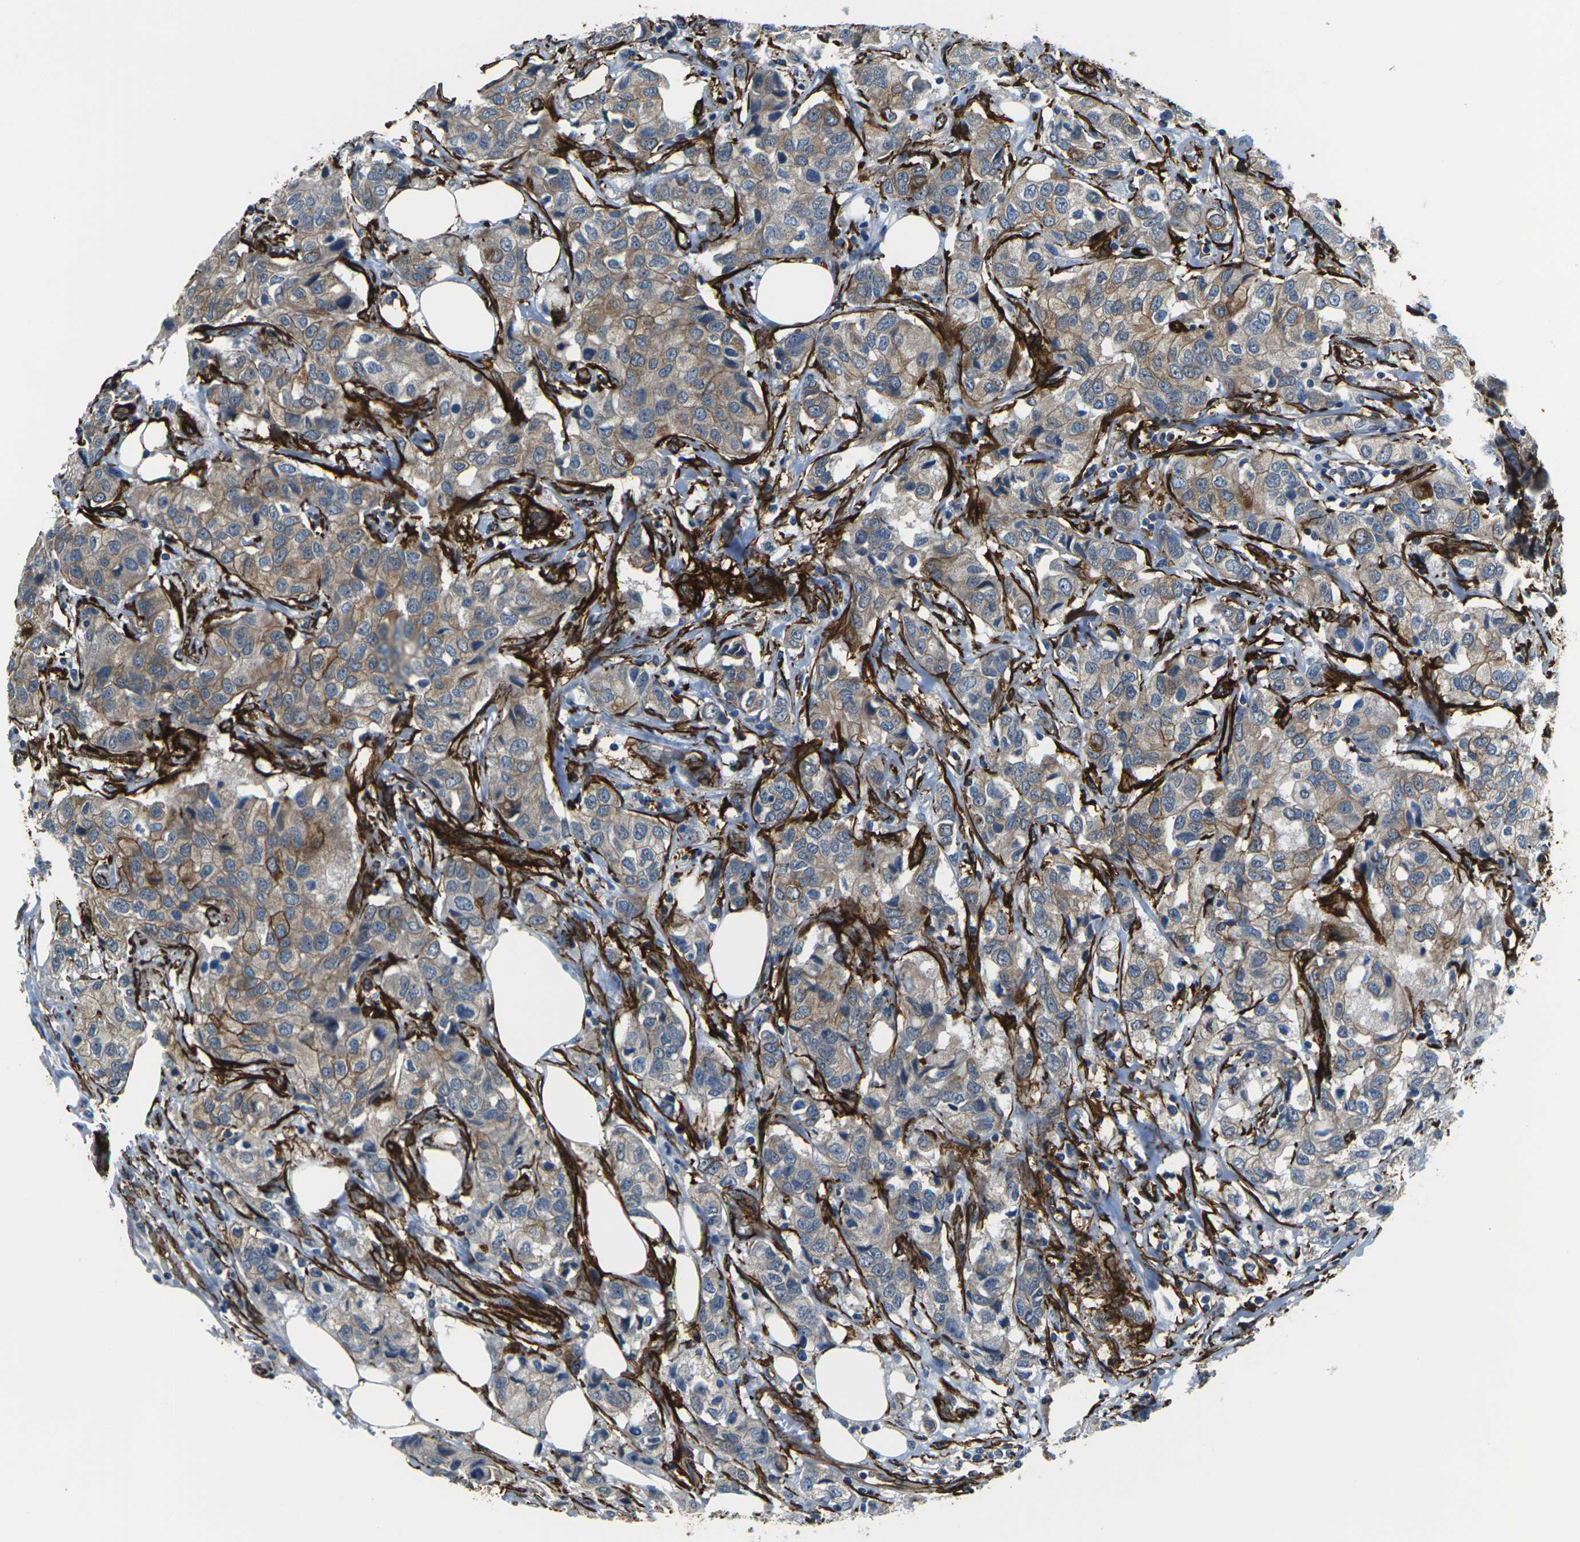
{"staining": {"intensity": "moderate", "quantity": "25%-75%", "location": "cytoplasmic/membranous"}, "tissue": "breast cancer", "cell_type": "Tumor cells", "image_type": "cancer", "snomed": [{"axis": "morphology", "description": "Duct carcinoma"}, {"axis": "topography", "description": "Breast"}], "caption": "A photomicrograph of breast cancer (infiltrating ductal carcinoma) stained for a protein exhibits moderate cytoplasmic/membranous brown staining in tumor cells.", "gene": "GRAMD1C", "patient": {"sex": "female", "age": 80}}